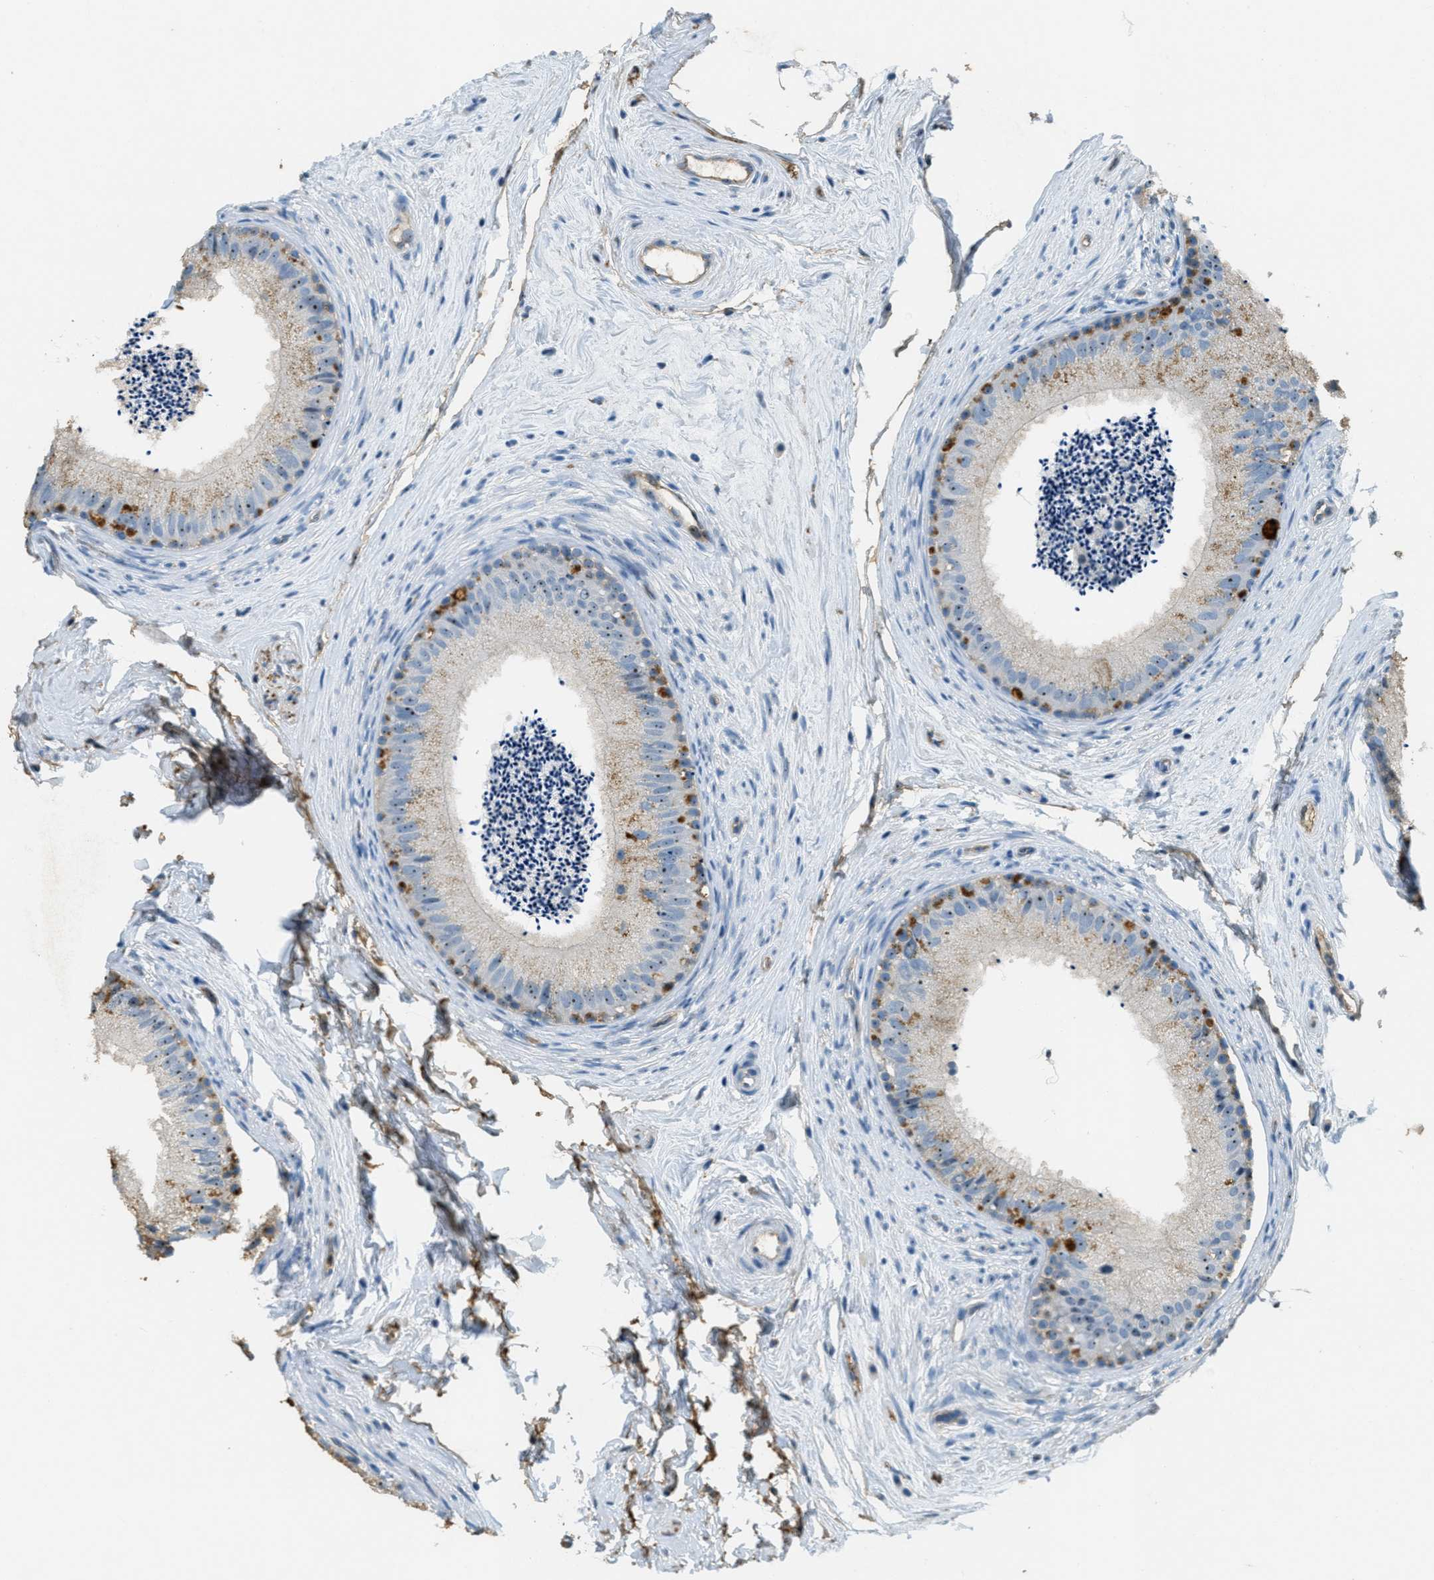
{"staining": {"intensity": "moderate", "quantity": "25%-75%", "location": "cytoplasmic/membranous,nuclear"}, "tissue": "epididymis", "cell_type": "Glandular cells", "image_type": "normal", "snomed": [{"axis": "morphology", "description": "Normal tissue, NOS"}, {"axis": "topography", "description": "Epididymis"}], "caption": "Immunohistochemical staining of unremarkable human epididymis displays moderate cytoplasmic/membranous,nuclear protein staining in approximately 25%-75% of glandular cells. The protein of interest is shown in brown color, while the nuclei are stained blue.", "gene": "OSMR", "patient": {"sex": "male", "age": 56}}